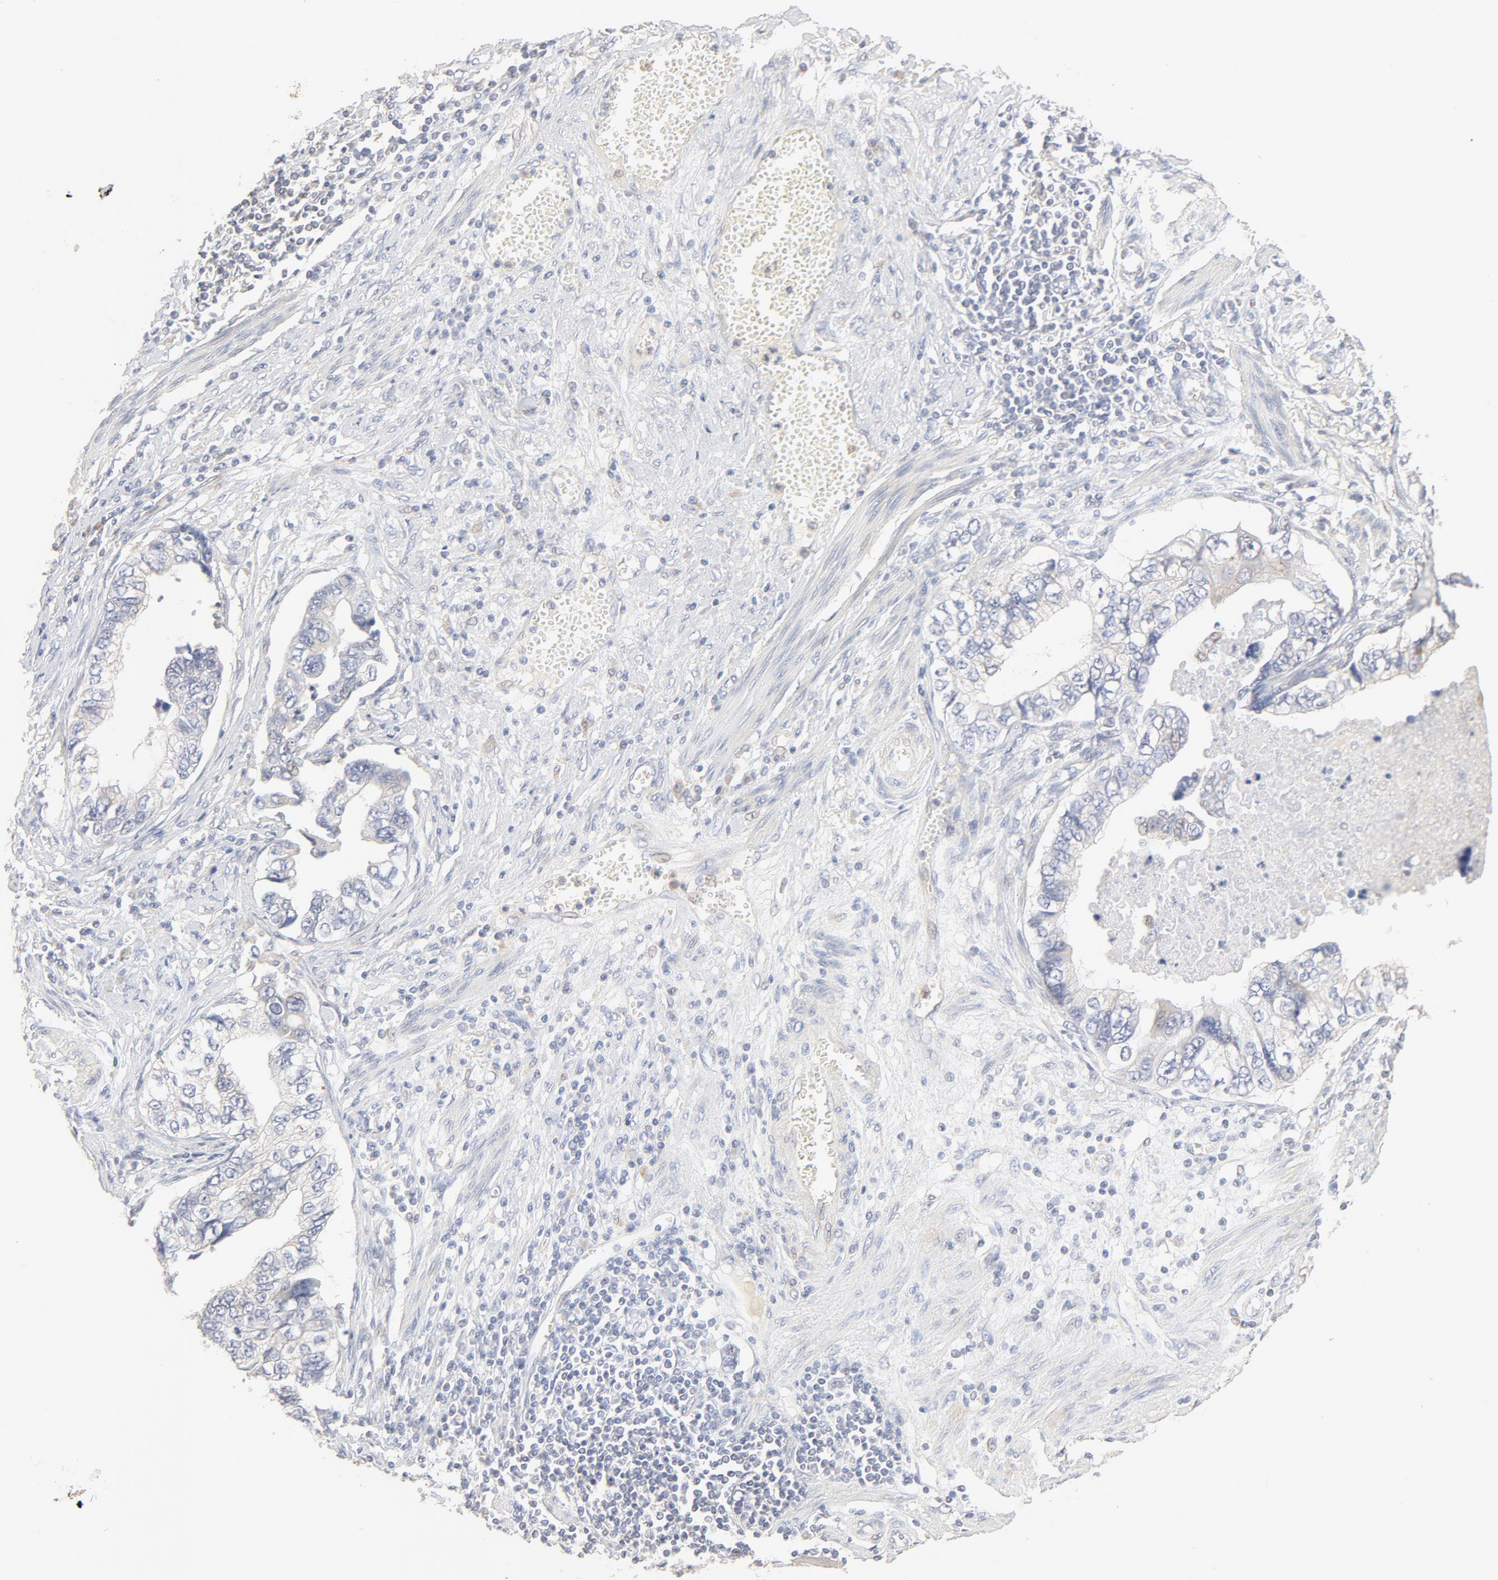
{"staining": {"intensity": "negative", "quantity": "none", "location": "none"}, "tissue": "stomach cancer", "cell_type": "Tumor cells", "image_type": "cancer", "snomed": [{"axis": "morphology", "description": "Adenocarcinoma, NOS"}, {"axis": "topography", "description": "Pancreas"}, {"axis": "topography", "description": "Stomach, upper"}], "caption": "Adenocarcinoma (stomach) stained for a protein using IHC shows no expression tumor cells.", "gene": "FCGBP", "patient": {"sex": "male", "age": 77}}